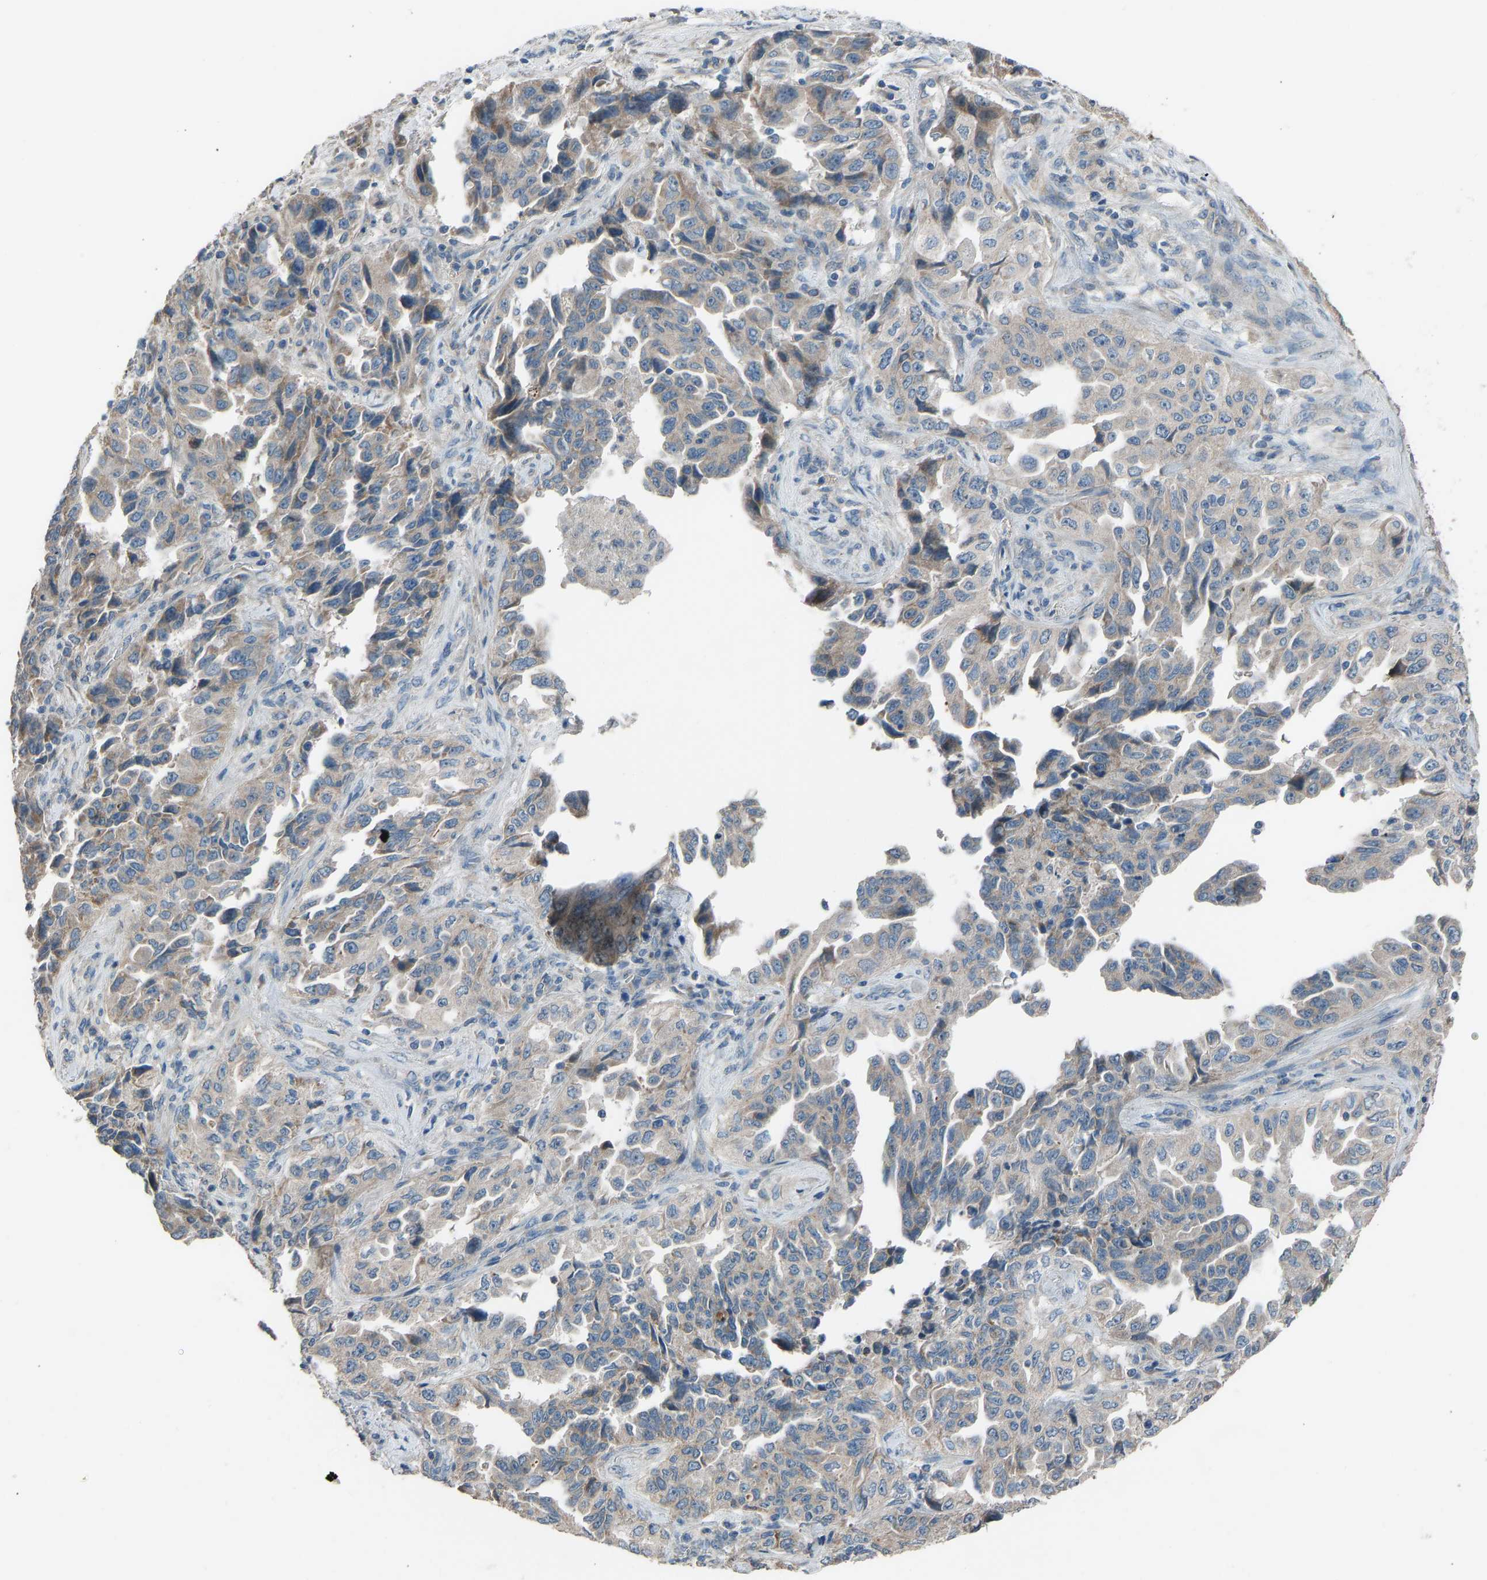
{"staining": {"intensity": "weak", "quantity": ">75%", "location": "cytoplasmic/membranous"}, "tissue": "lung cancer", "cell_type": "Tumor cells", "image_type": "cancer", "snomed": [{"axis": "morphology", "description": "Adenocarcinoma, NOS"}, {"axis": "topography", "description": "Lung"}], "caption": "High-power microscopy captured an IHC histopathology image of lung cancer, revealing weak cytoplasmic/membranous positivity in about >75% of tumor cells.", "gene": "TGFBR3", "patient": {"sex": "female", "age": 51}}